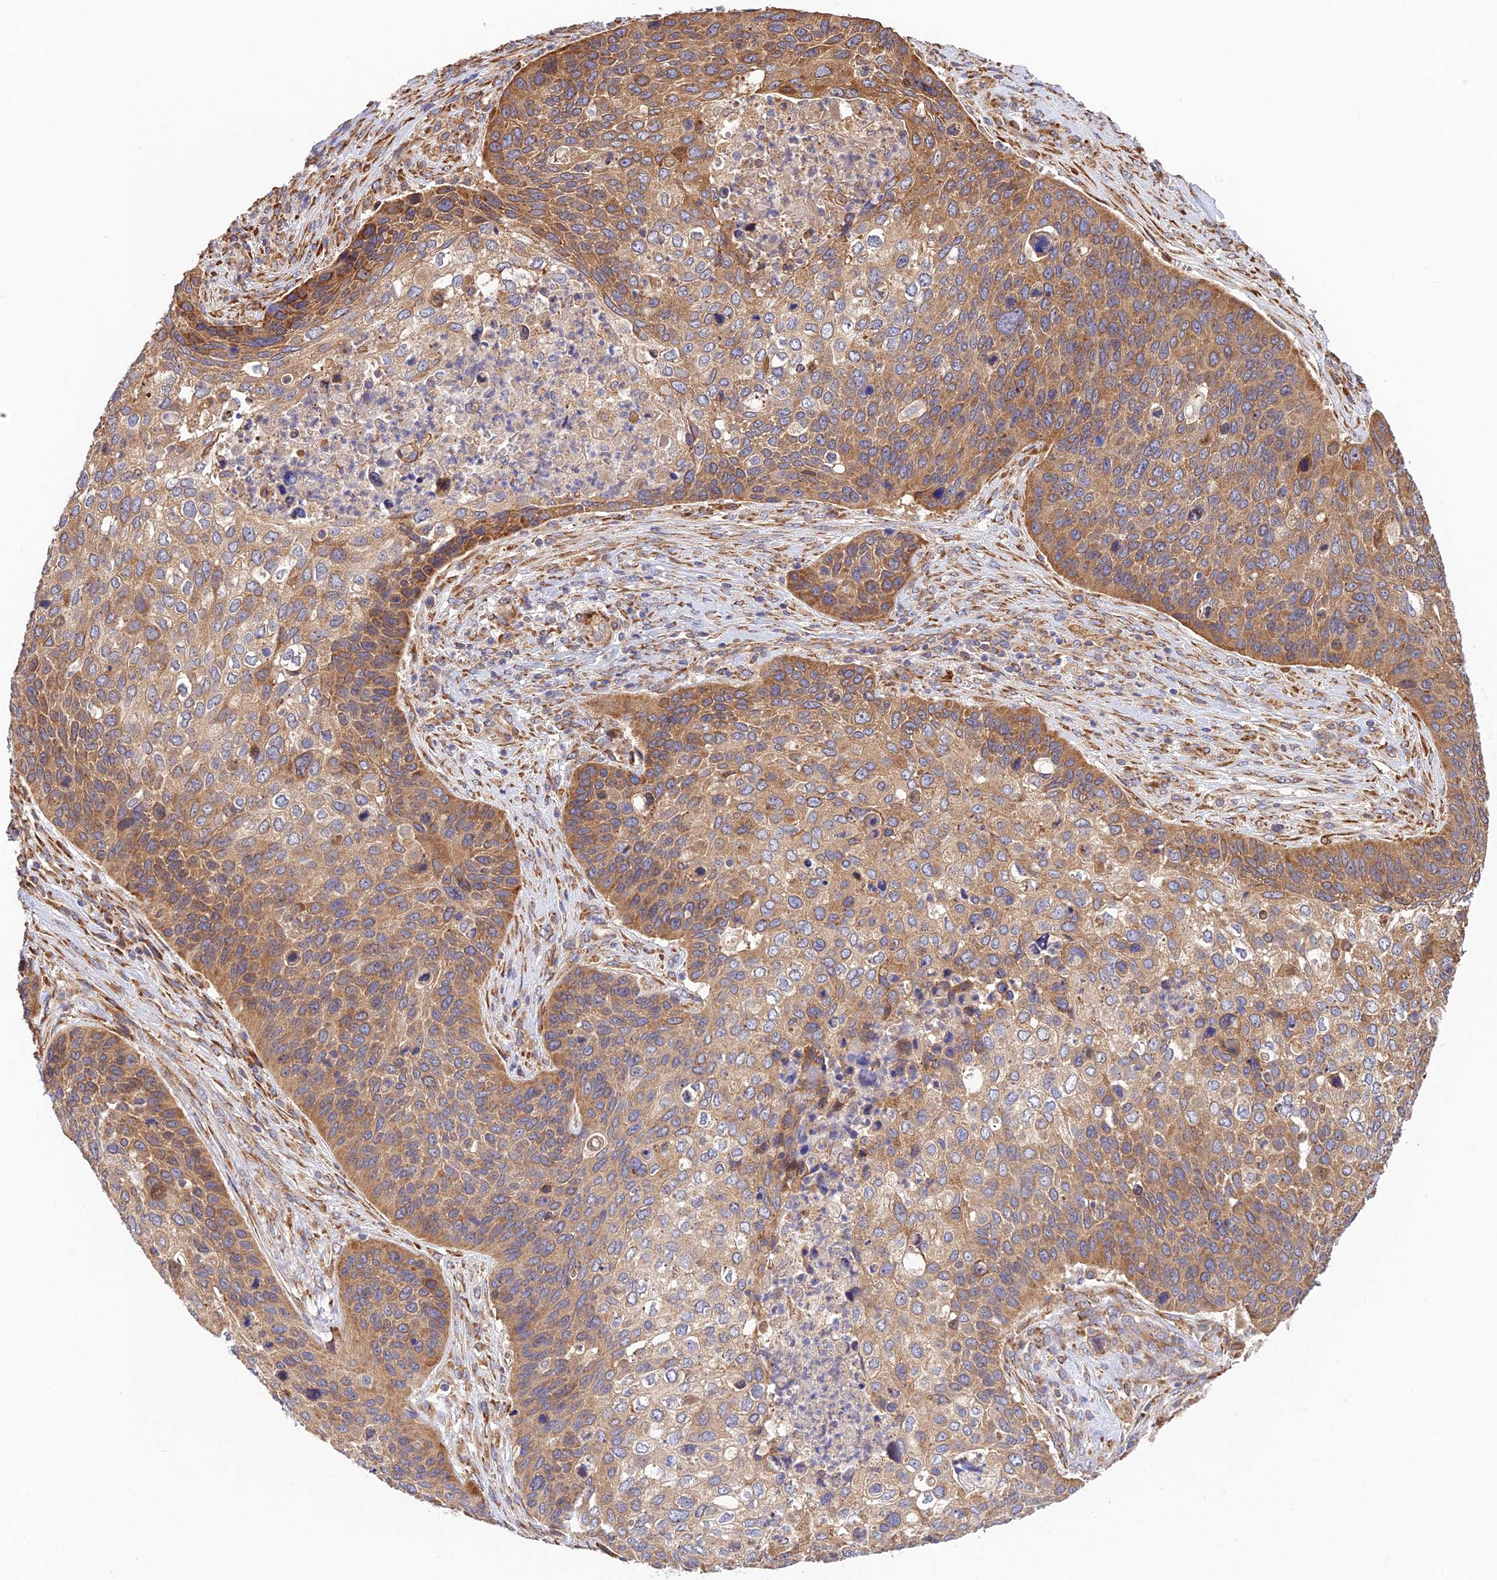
{"staining": {"intensity": "moderate", "quantity": ">75%", "location": "cytoplasmic/membranous"}, "tissue": "skin cancer", "cell_type": "Tumor cells", "image_type": "cancer", "snomed": [{"axis": "morphology", "description": "Basal cell carcinoma"}, {"axis": "topography", "description": "Skin"}], "caption": "High-power microscopy captured an immunohistochemistry micrograph of skin cancer (basal cell carcinoma), revealing moderate cytoplasmic/membranous positivity in approximately >75% of tumor cells.", "gene": "RPL5", "patient": {"sex": "female", "age": 74}}